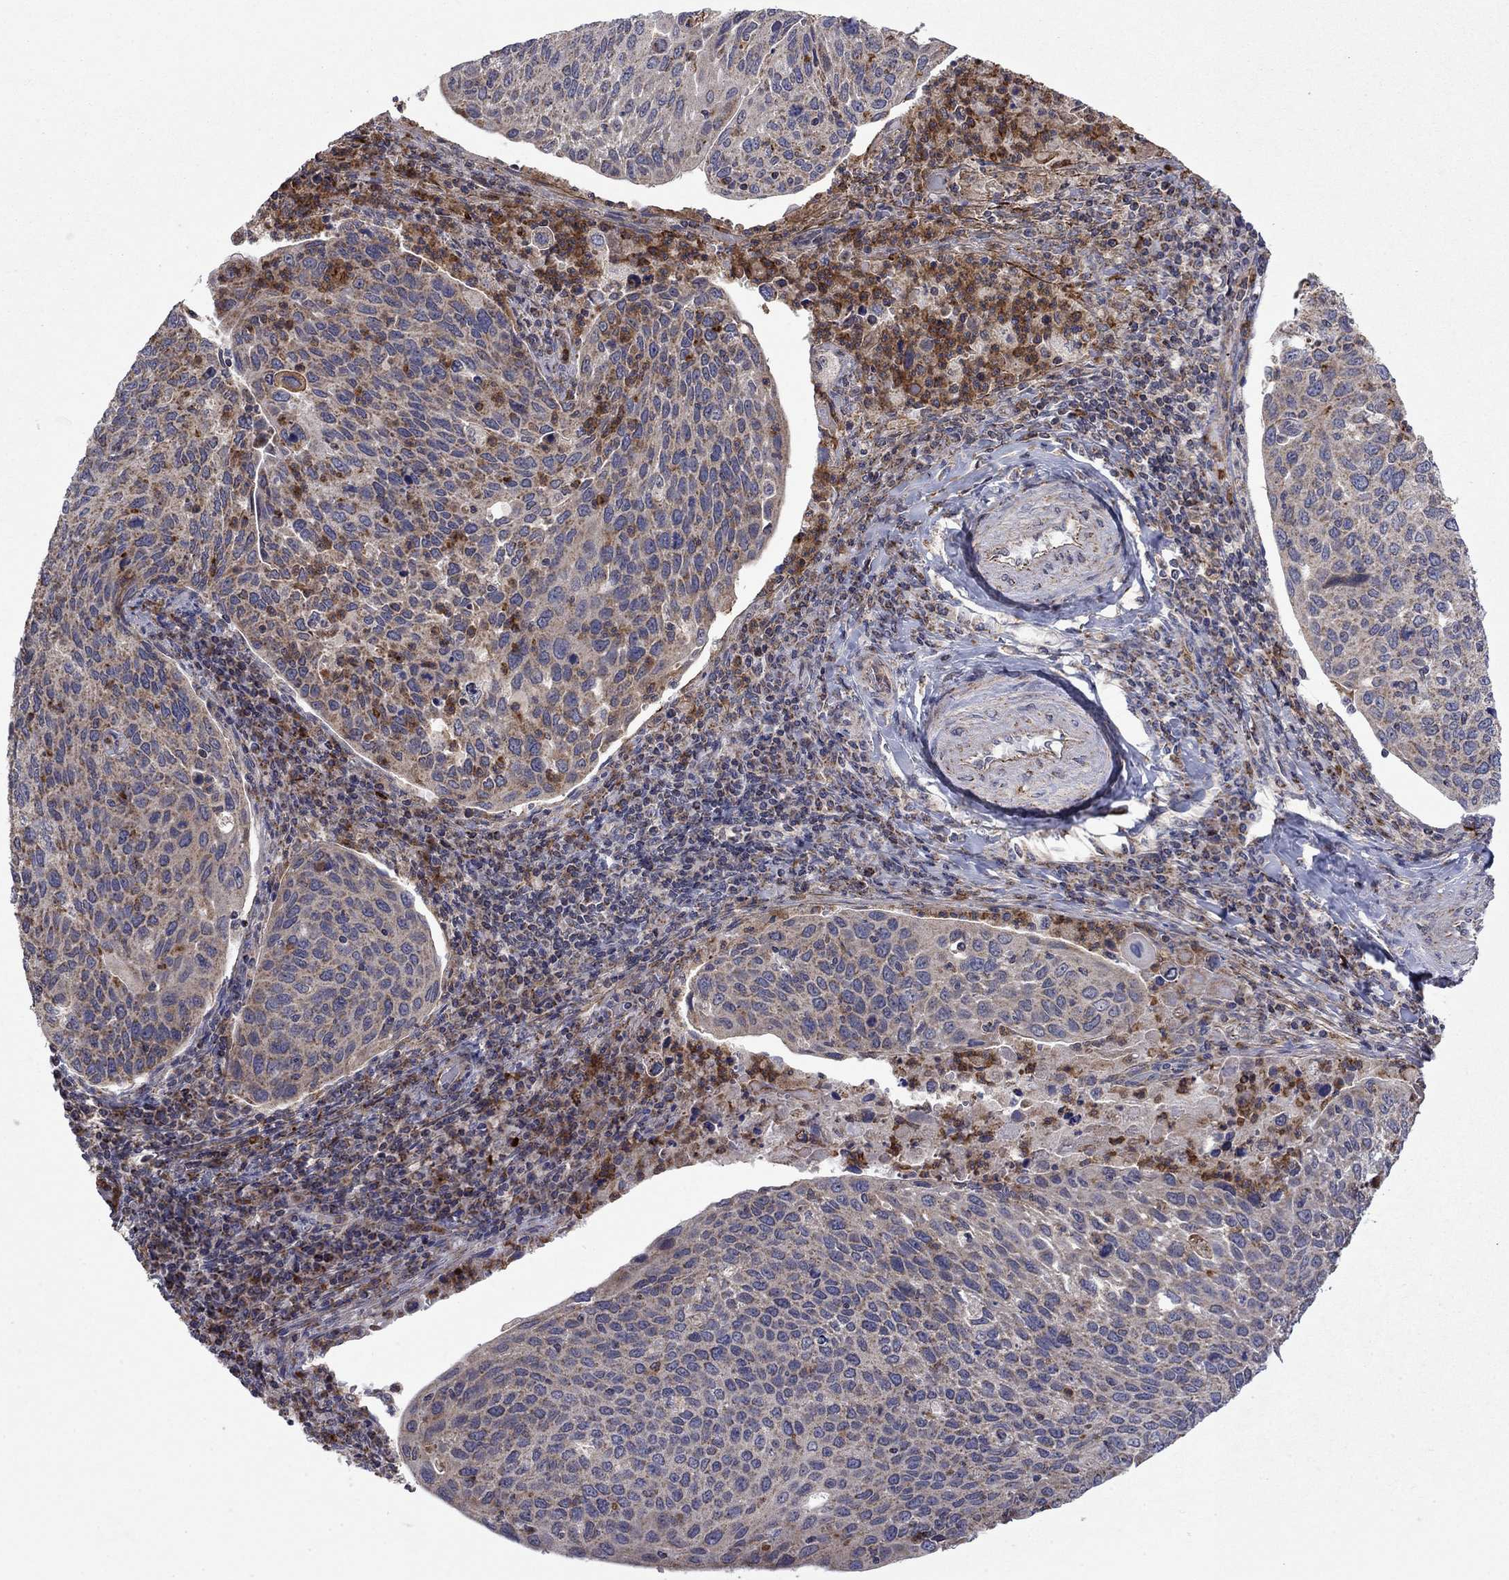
{"staining": {"intensity": "moderate", "quantity": "<25%", "location": "cytoplasmic/membranous"}, "tissue": "cervical cancer", "cell_type": "Tumor cells", "image_type": "cancer", "snomed": [{"axis": "morphology", "description": "Squamous cell carcinoma, NOS"}, {"axis": "topography", "description": "Cervix"}], "caption": "IHC of human cervical cancer demonstrates low levels of moderate cytoplasmic/membranous positivity in about <25% of tumor cells.", "gene": "DOP1B", "patient": {"sex": "female", "age": 54}}